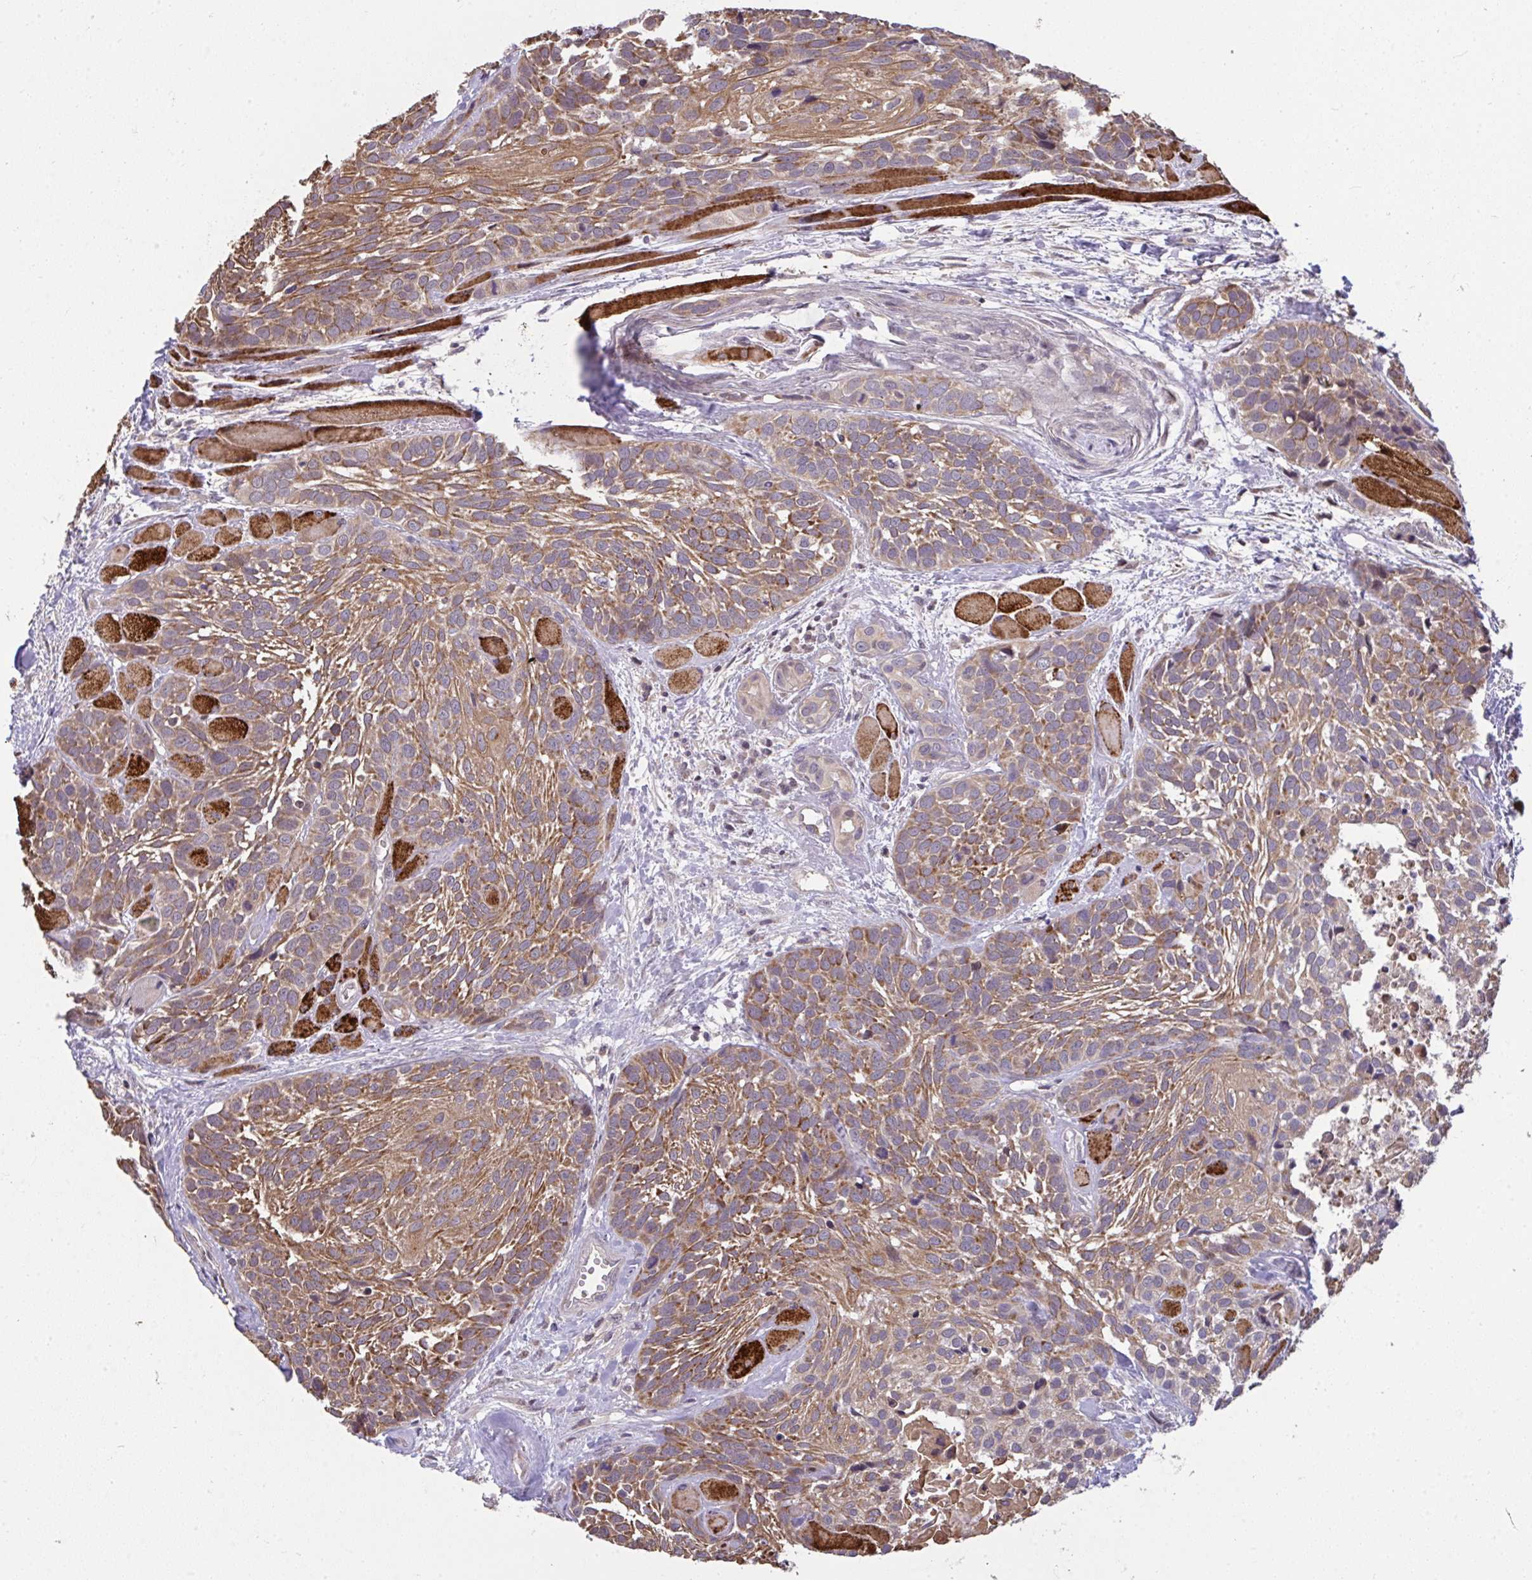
{"staining": {"intensity": "moderate", "quantity": ">75%", "location": "cytoplasmic/membranous"}, "tissue": "head and neck cancer", "cell_type": "Tumor cells", "image_type": "cancer", "snomed": [{"axis": "morphology", "description": "Squamous cell carcinoma, NOS"}, {"axis": "topography", "description": "Head-Neck"}], "caption": "Squamous cell carcinoma (head and neck) stained for a protein (brown) reveals moderate cytoplasmic/membranous positive positivity in about >75% of tumor cells.", "gene": "RDH14", "patient": {"sex": "female", "age": 50}}